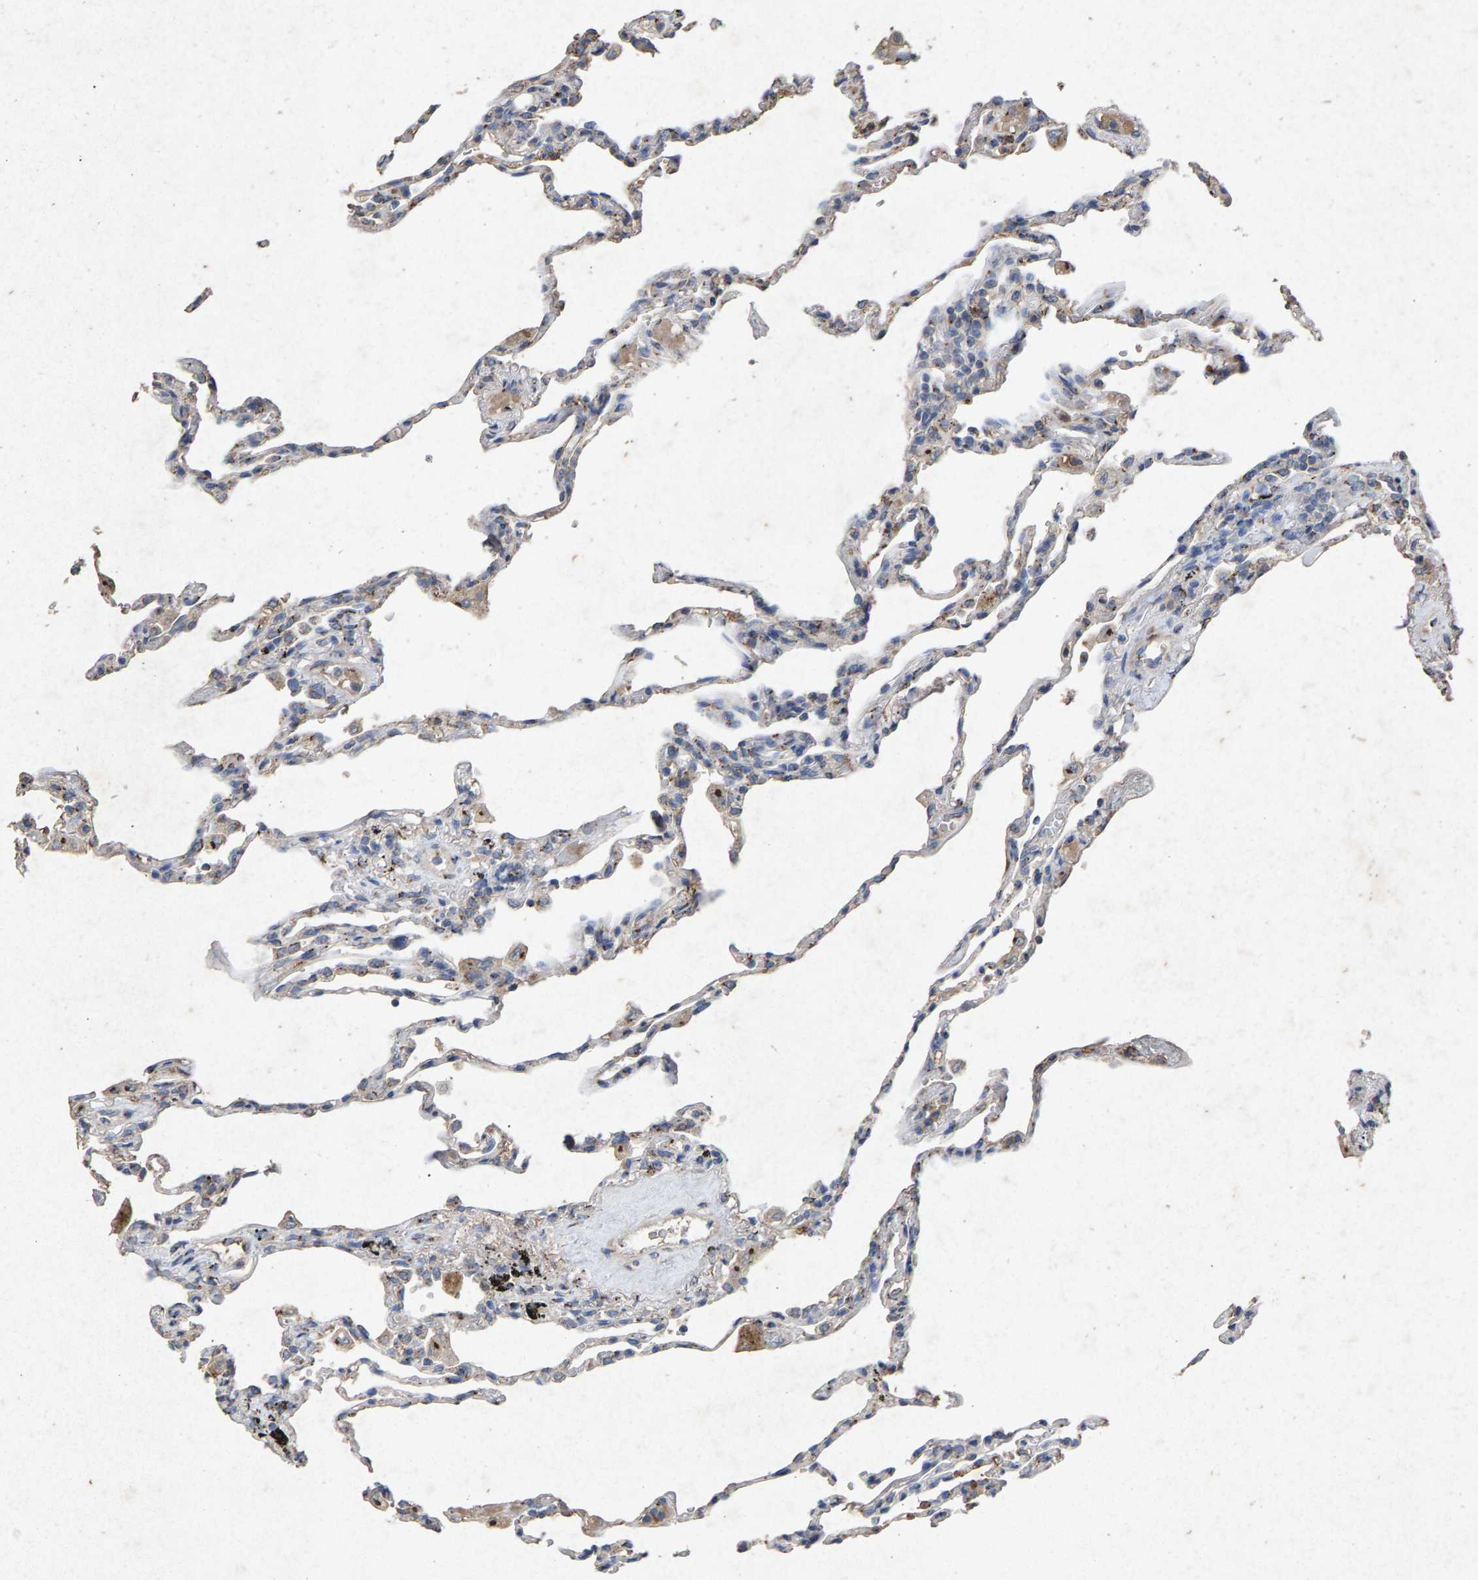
{"staining": {"intensity": "weak", "quantity": "<25%", "location": "cytoplasmic/membranous"}, "tissue": "lung", "cell_type": "Alveolar cells", "image_type": "normal", "snomed": [{"axis": "morphology", "description": "Normal tissue, NOS"}, {"axis": "topography", "description": "Lung"}], "caption": "Lung was stained to show a protein in brown. There is no significant positivity in alveolar cells. (DAB IHC with hematoxylin counter stain).", "gene": "MAN2A1", "patient": {"sex": "male", "age": 59}}